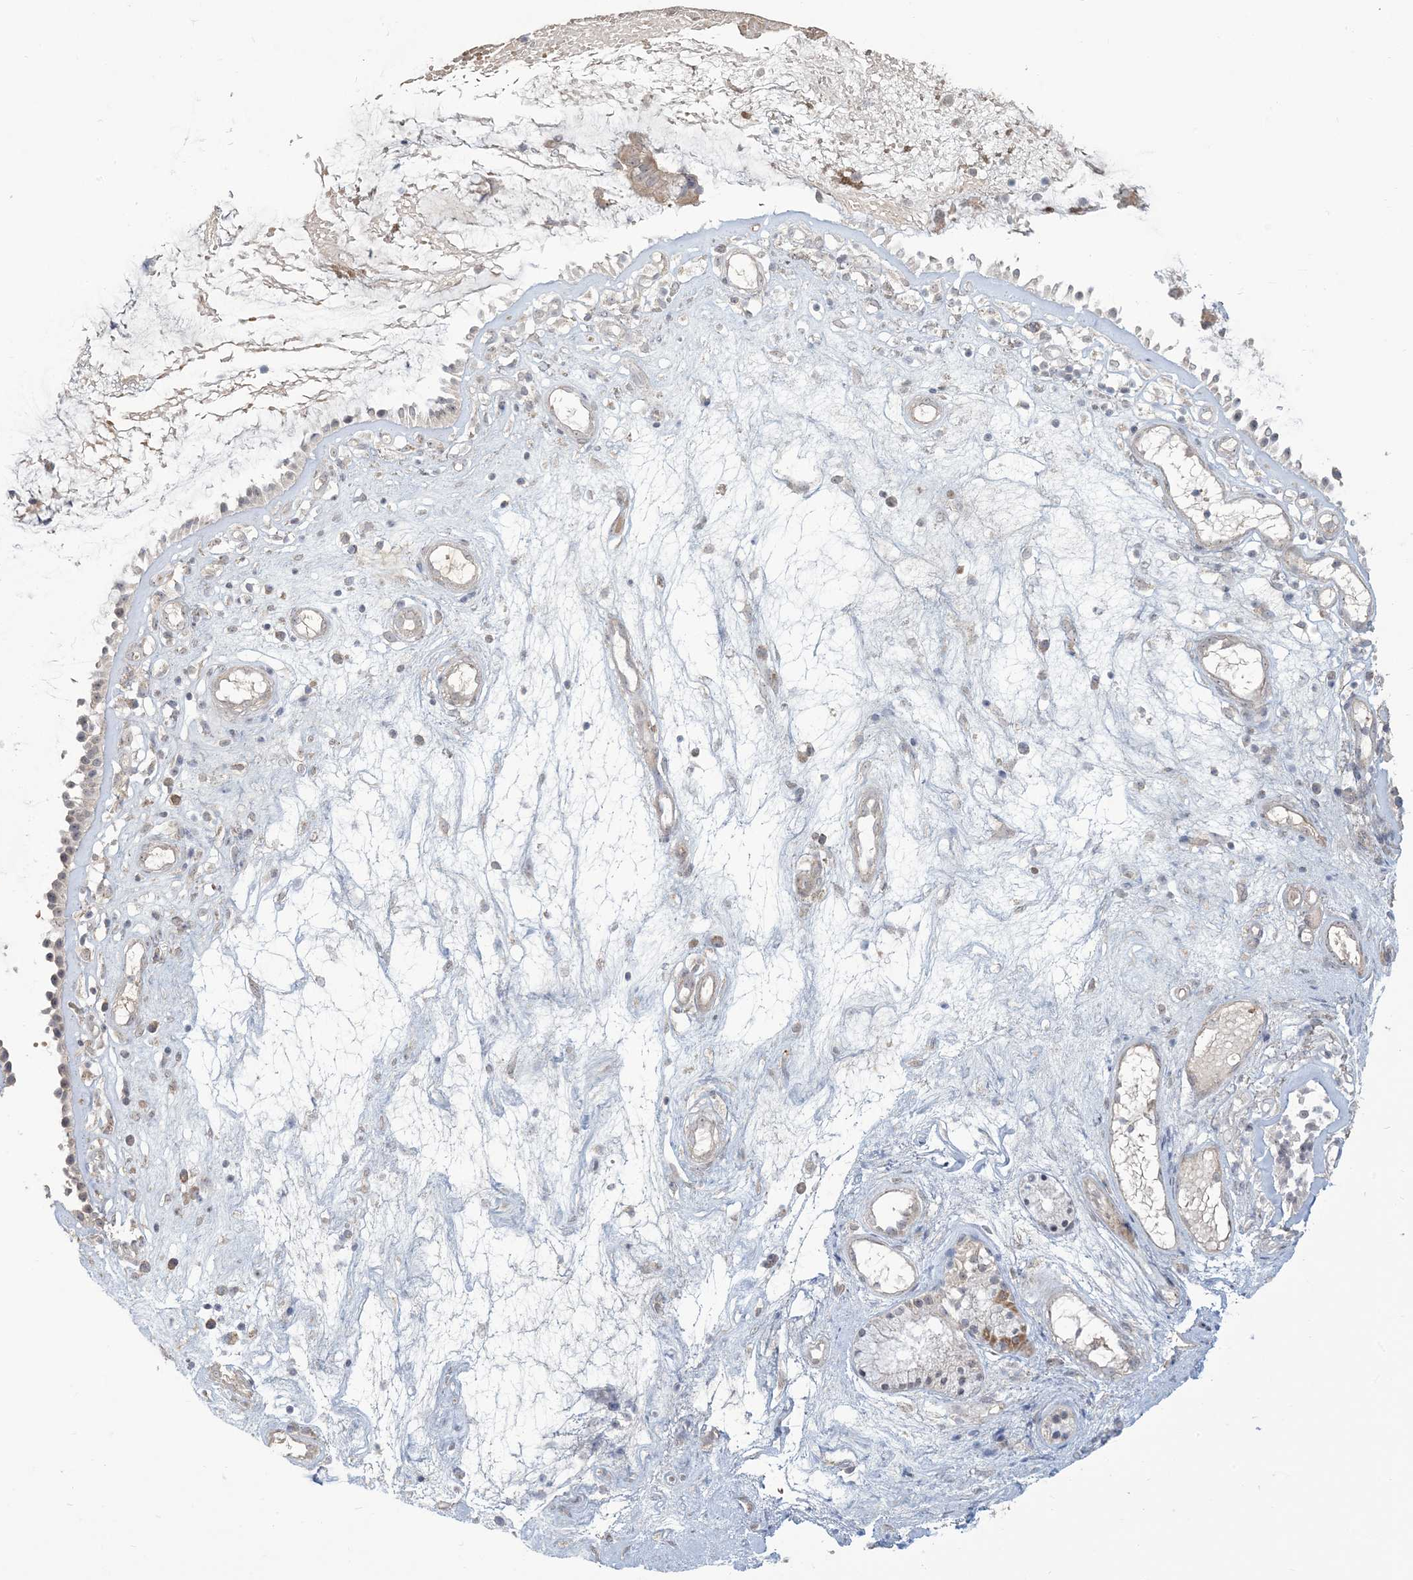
{"staining": {"intensity": "negative", "quantity": "none", "location": "none"}, "tissue": "nasopharynx", "cell_type": "Respiratory epithelial cells", "image_type": "normal", "snomed": [{"axis": "morphology", "description": "Normal tissue, NOS"}, {"axis": "topography", "description": "Nasopharynx"}], "caption": "The histopathology image reveals no significant expression in respiratory epithelial cells of nasopharynx.", "gene": "KLHL18", "patient": {"sex": "female", "age": 39}}